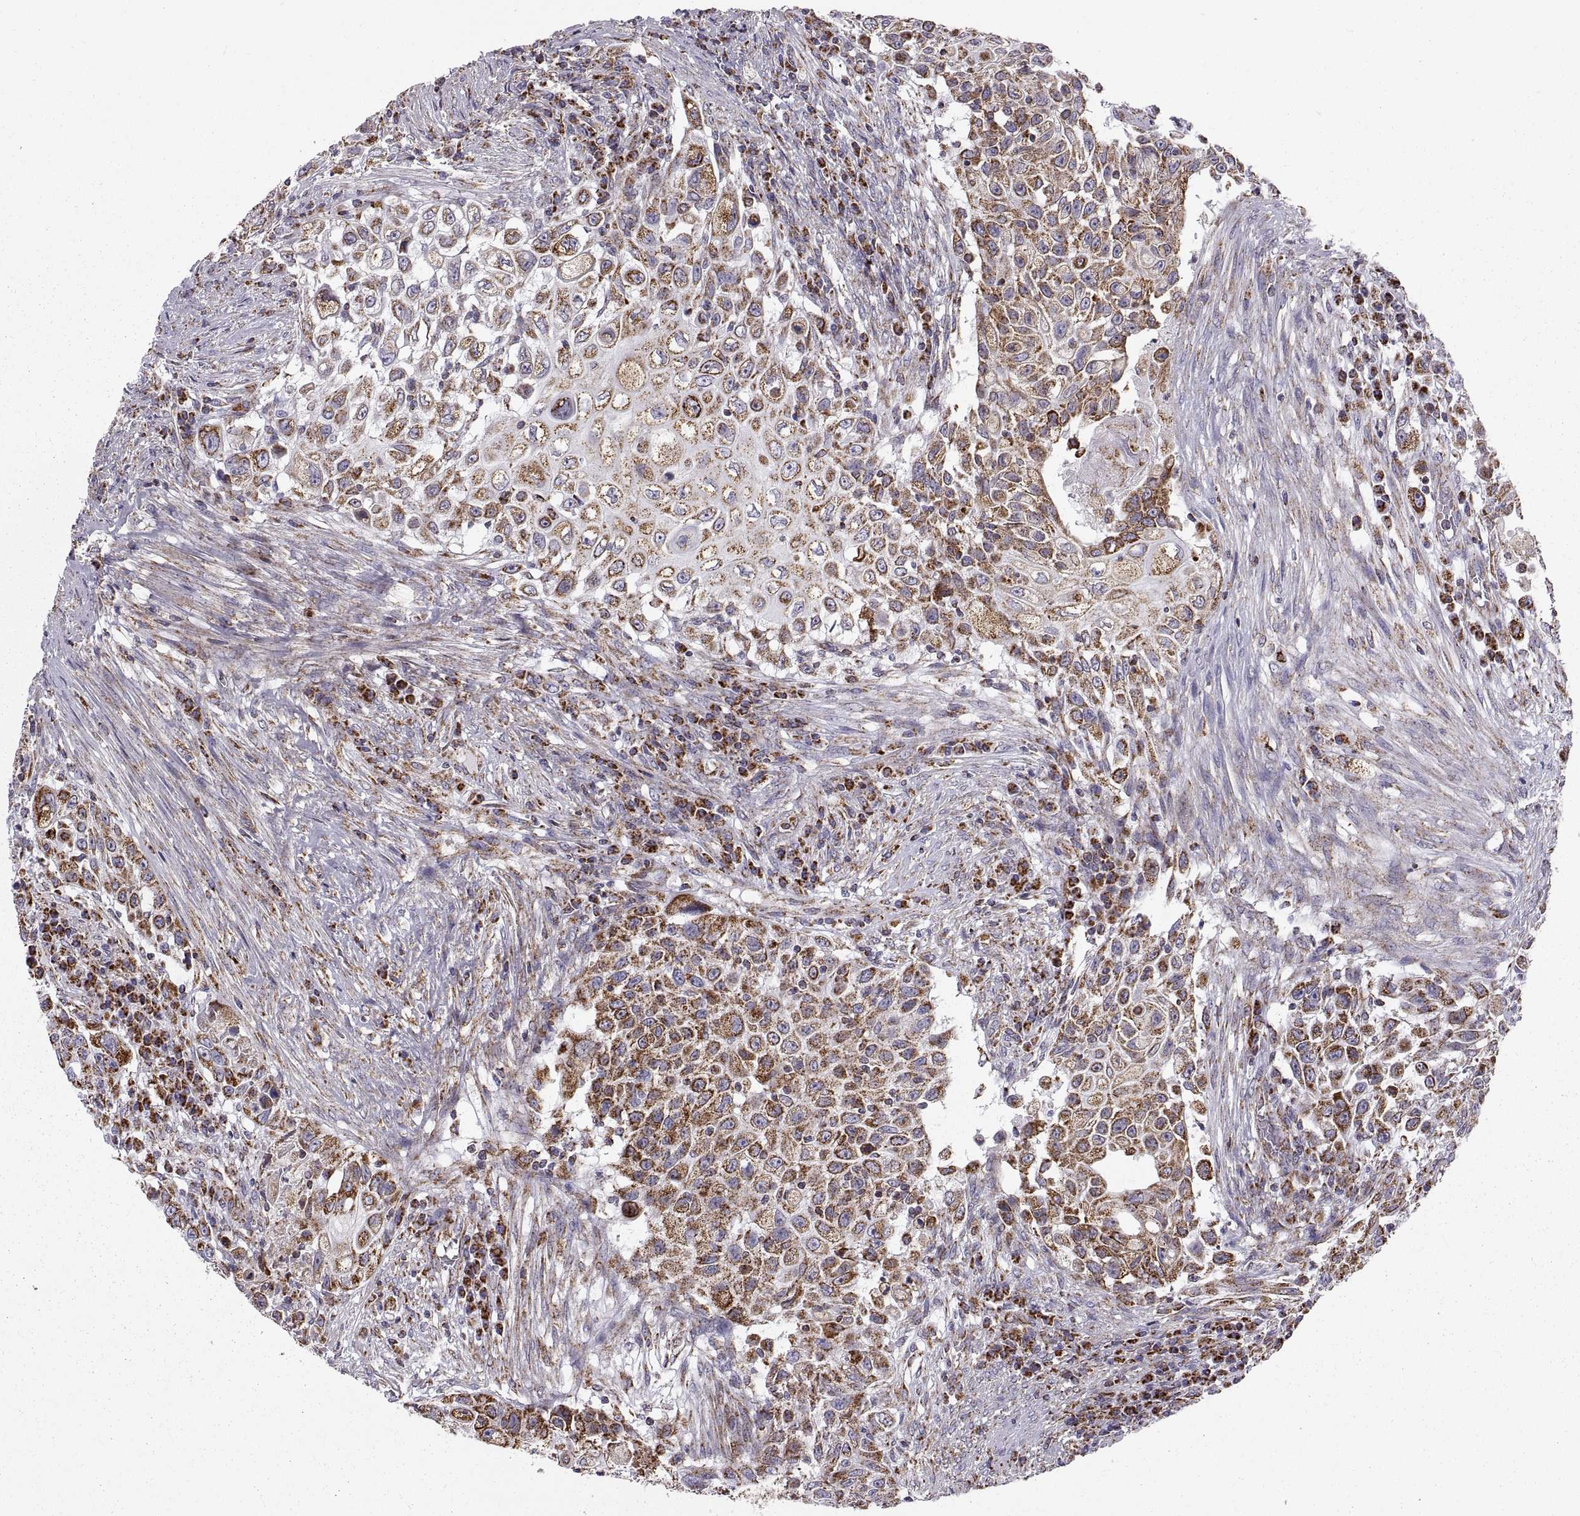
{"staining": {"intensity": "strong", "quantity": "25%-75%", "location": "cytoplasmic/membranous"}, "tissue": "urothelial cancer", "cell_type": "Tumor cells", "image_type": "cancer", "snomed": [{"axis": "morphology", "description": "Urothelial carcinoma, High grade"}, {"axis": "topography", "description": "Urinary bladder"}], "caption": "Protein expression analysis of urothelial carcinoma (high-grade) displays strong cytoplasmic/membranous staining in approximately 25%-75% of tumor cells. The protein is stained brown, and the nuclei are stained in blue (DAB IHC with brightfield microscopy, high magnification).", "gene": "ARSD", "patient": {"sex": "female", "age": 56}}